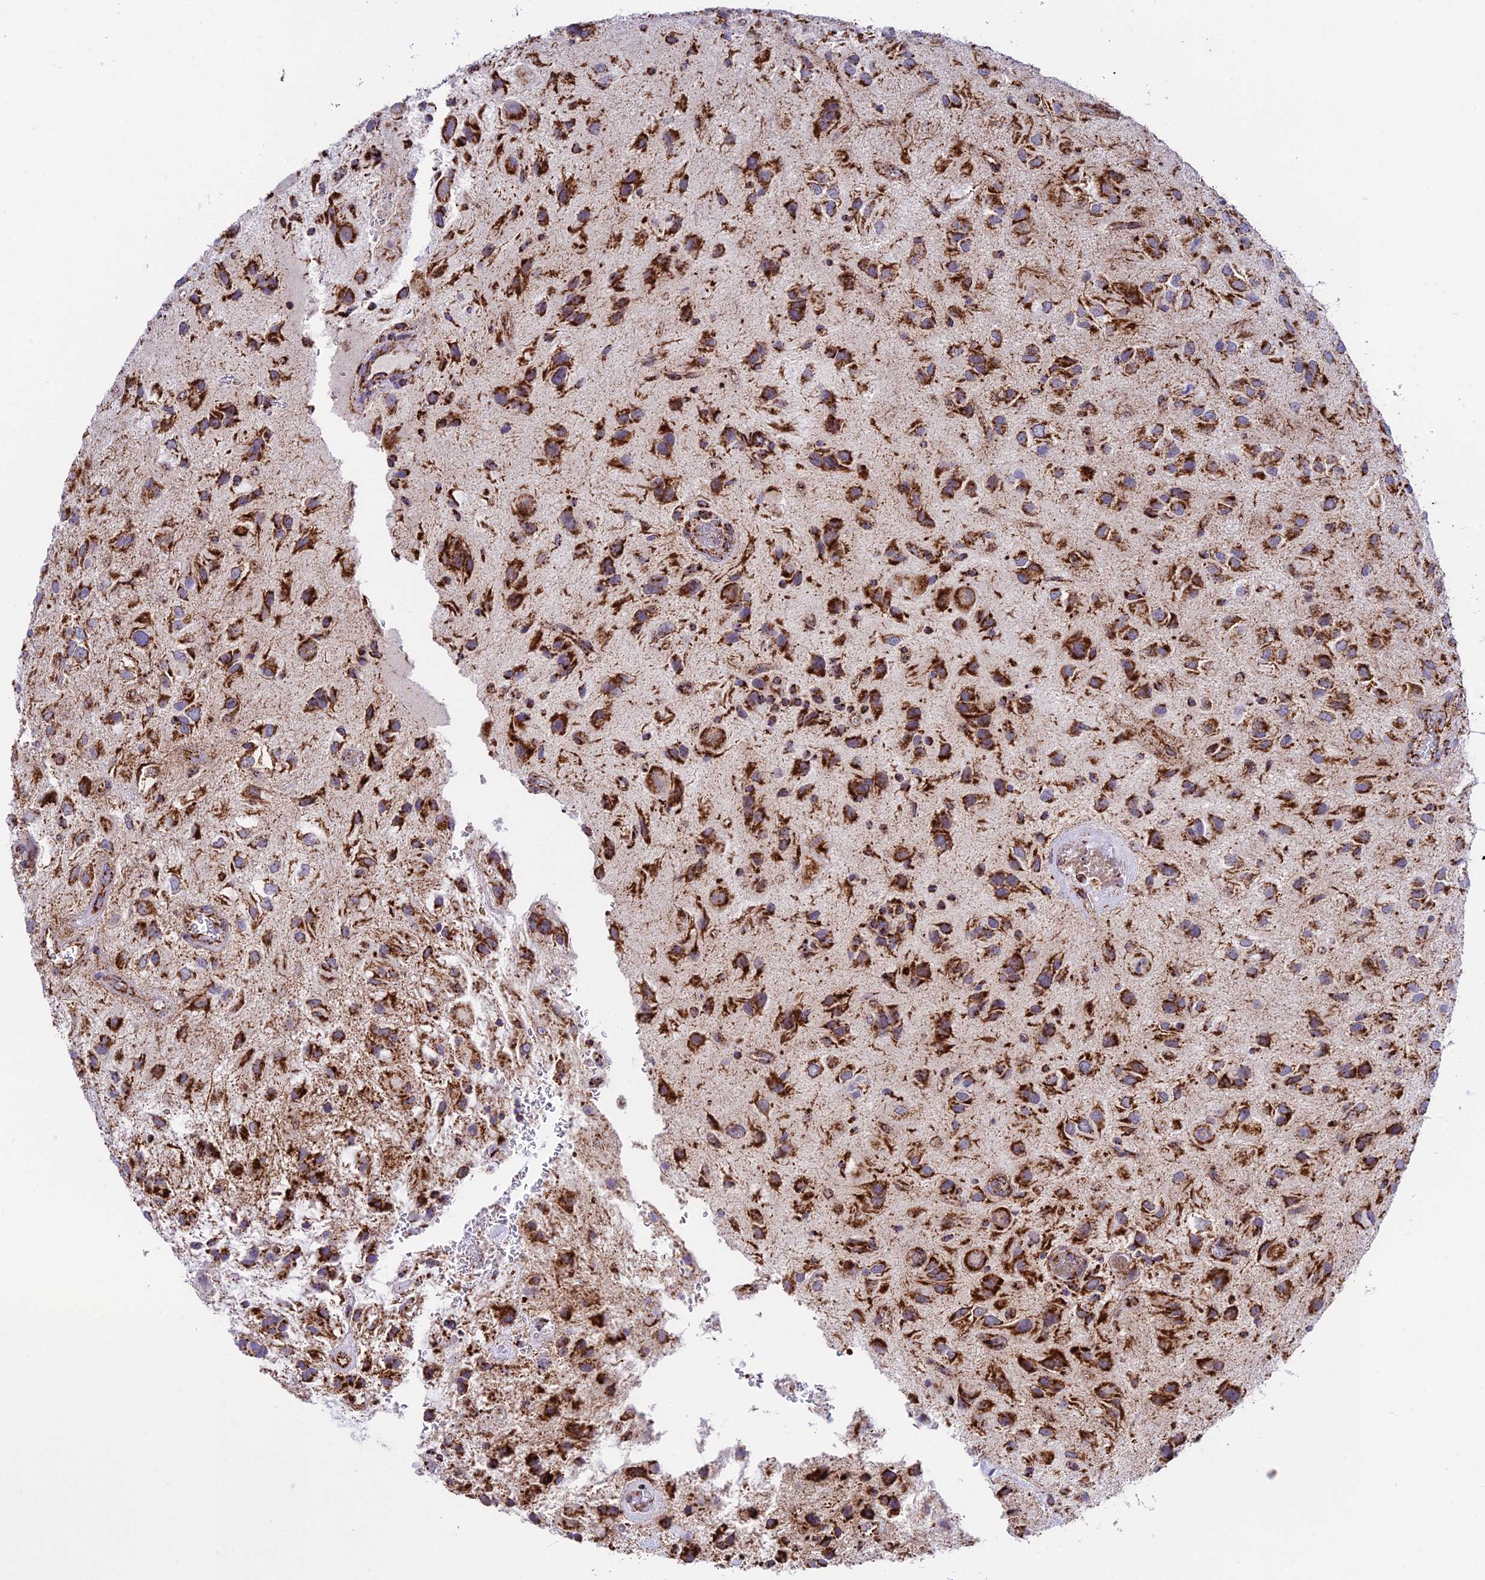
{"staining": {"intensity": "strong", "quantity": "25%-75%", "location": "cytoplasmic/membranous"}, "tissue": "glioma", "cell_type": "Tumor cells", "image_type": "cancer", "snomed": [{"axis": "morphology", "description": "Glioma, malignant, Low grade"}, {"axis": "topography", "description": "Brain"}], "caption": "Protein staining reveals strong cytoplasmic/membranous staining in about 25%-75% of tumor cells in malignant low-grade glioma.", "gene": "CHCHD3", "patient": {"sex": "male", "age": 66}}